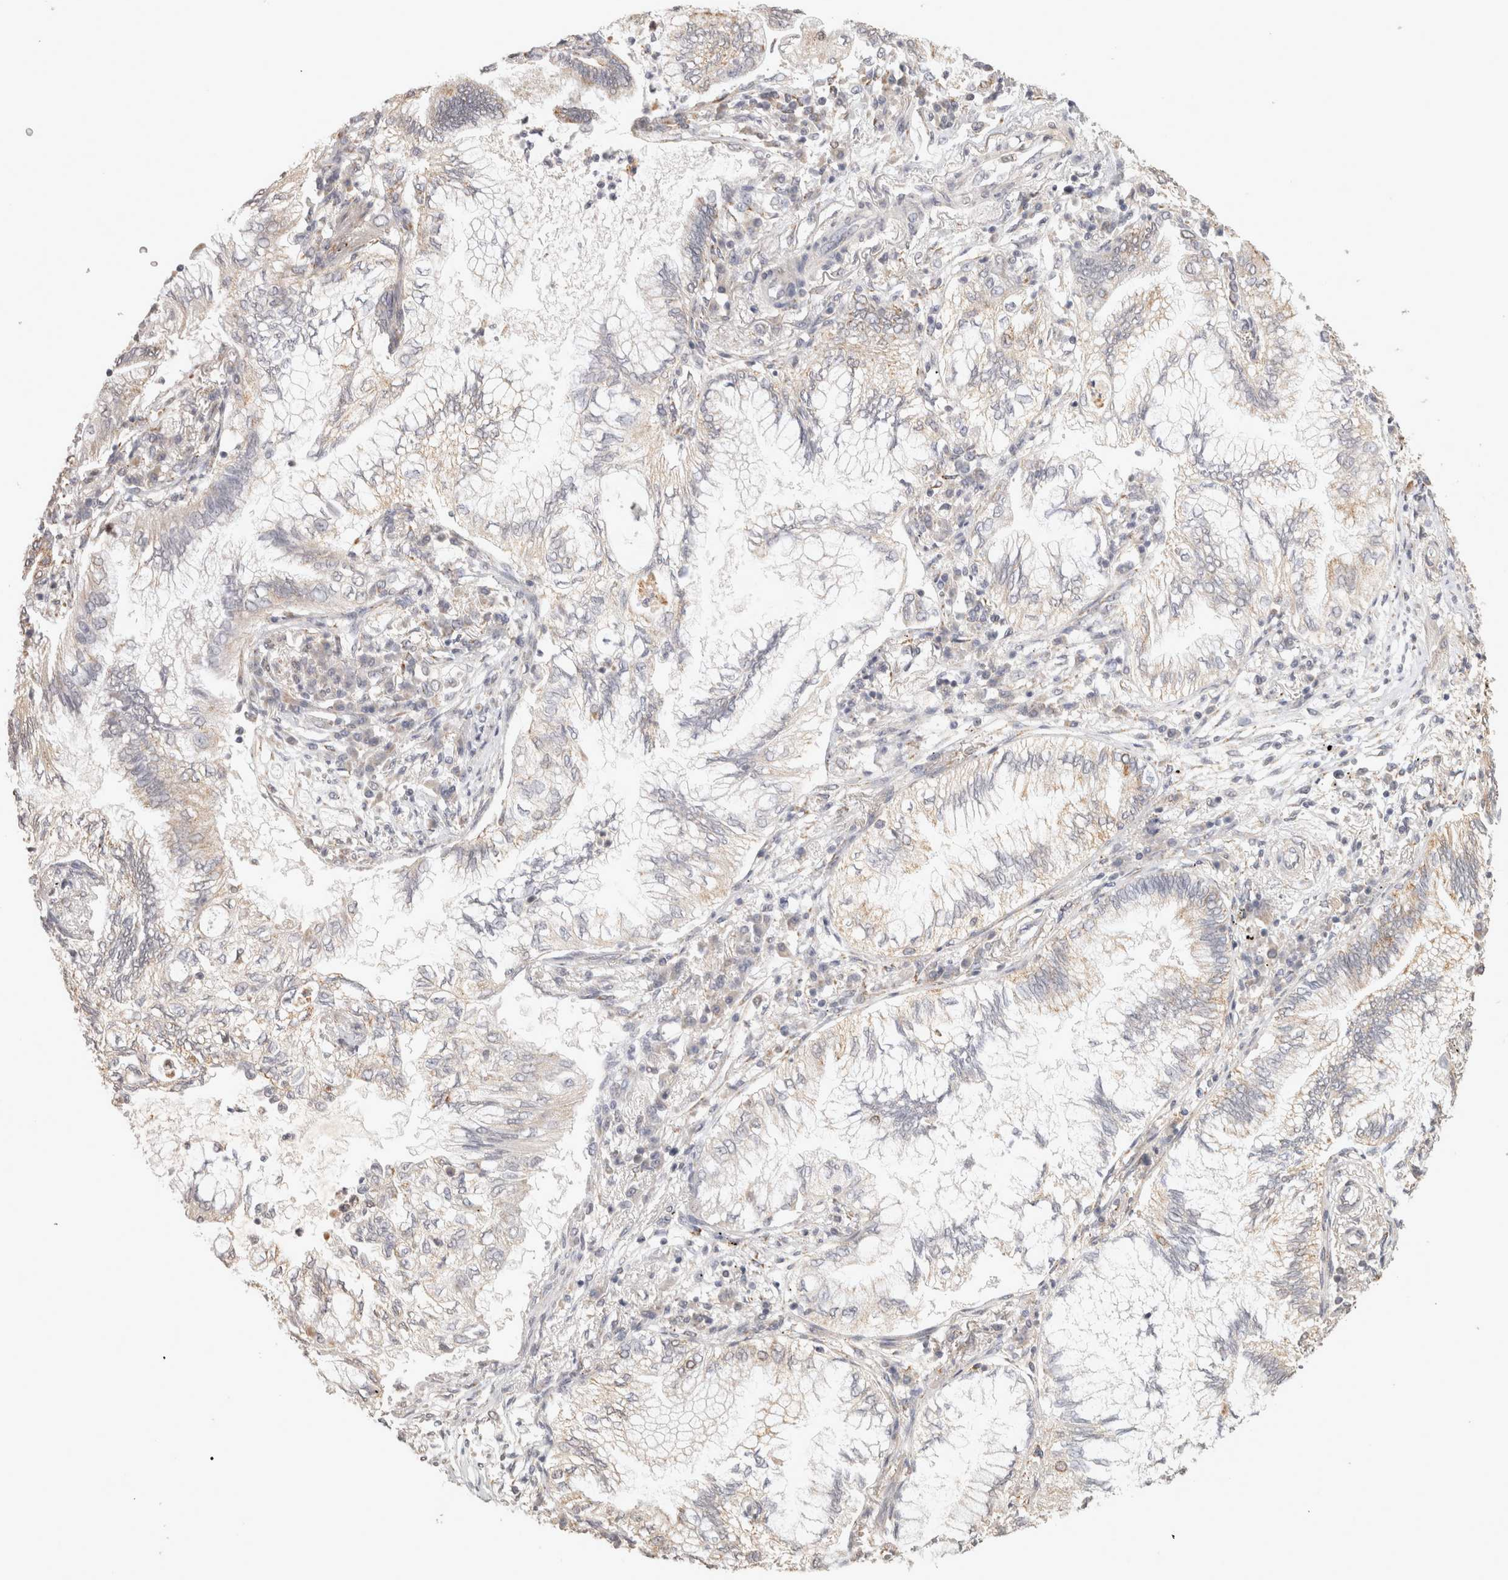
{"staining": {"intensity": "weak", "quantity": "<25%", "location": "cytoplasmic/membranous"}, "tissue": "lung cancer", "cell_type": "Tumor cells", "image_type": "cancer", "snomed": [{"axis": "morphology", "description": "Normal tissue, NOS"}, {"axis": "morphology", "description": "Adenocarcinoma, NOS"}, {"axis": "topography", "description": "Bronchus"}, {"axis": "topography", "description": "Lung"}], "caption": "Tumor cells are negative for brown protein staining in lung cancer.", "gene": "BNIP3L", "patient": {"sex": "female", "age": 70}}